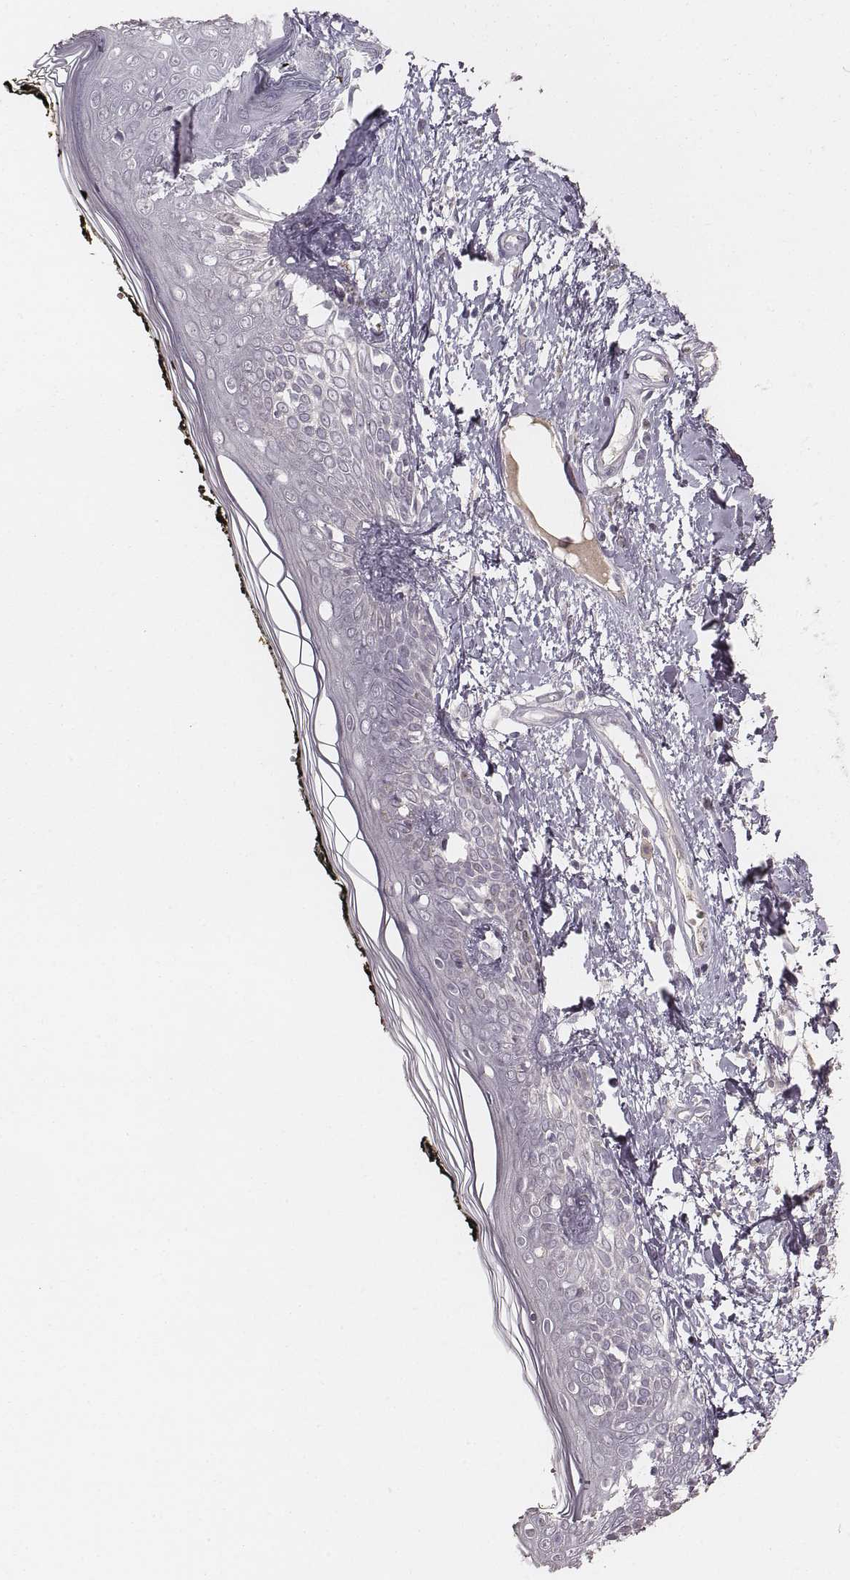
{"staining": {"intensity": "negative", "quantity": "none", "location": "none"}, "tissue": "skin", "cell_type": "Fibroblasts", "image_type": "normal", "snomed": [{"axis": "morphology", "description": "Normal tissue, NOS"}, {"axis": "topography", "description": "Skin"}], "caption": "Immunohistochemical staining of normal human skin displays no significant staining in fibroblasts.", "gene": "LY6K", "patient": {"sex": "male", "age": 76}}